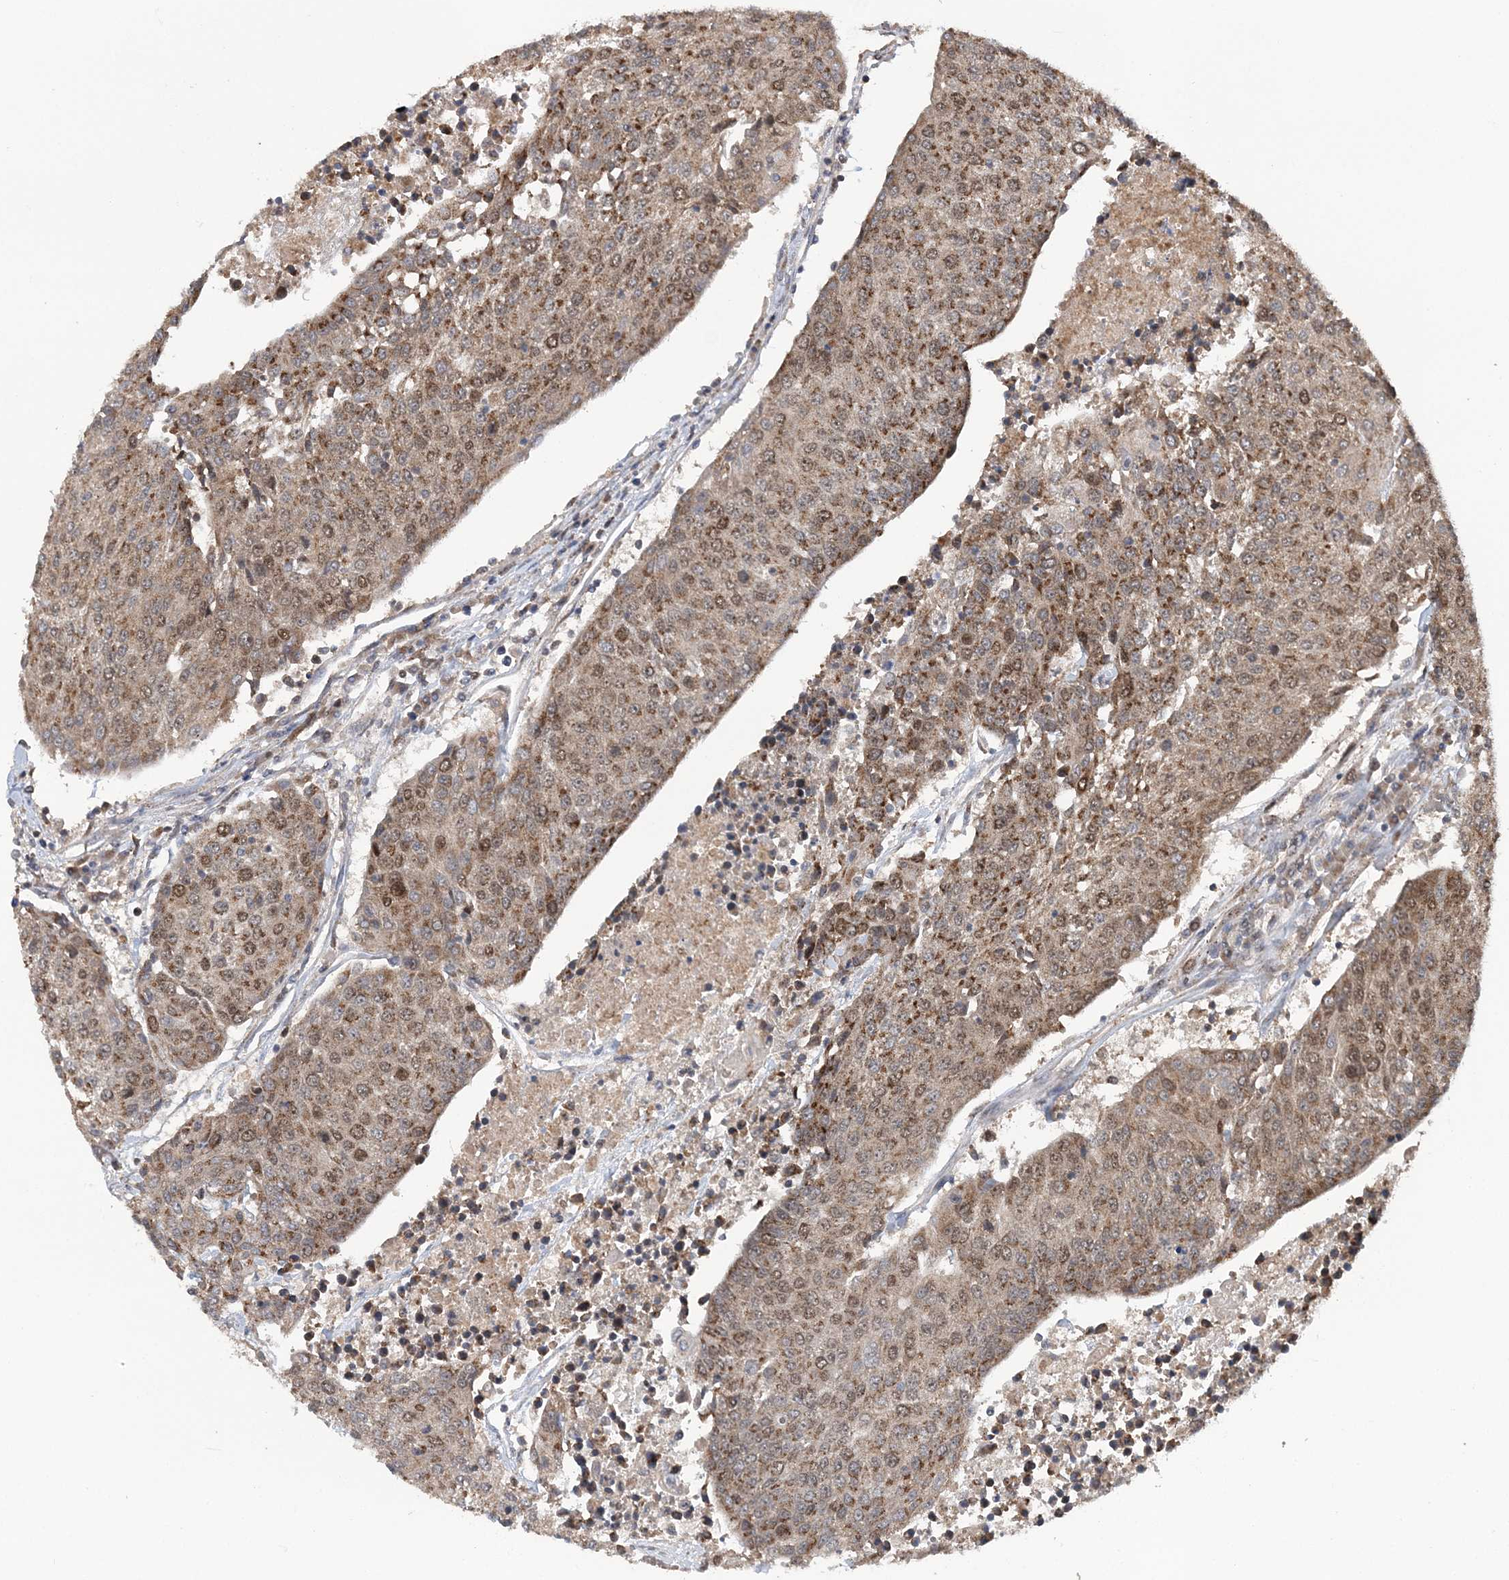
{"staining": {"intensity": "moderate", "quantity": ">75%", "location": "cytoplasmic/membranous,nuclear"}, "tissue": "urothelial cancer", "cell_type": "Tumor cells", "image_type": "cancer", "snomed": [{"axis": "morphology", "description": "Urothelial carcinoma, High grade"}, {"axis": "topography", "description": "Urinary bladder"}], "caption": "DAB (3,3'-diaminobenzidine) immunohistochemical staining of urothelial cancer reveals moderate cytoplasmic/membranous and nuclear protein positivity in approximately >75% of tumor cells.", "gene": "KIF4A", "patient": {"sex": "female", "age": 85}}